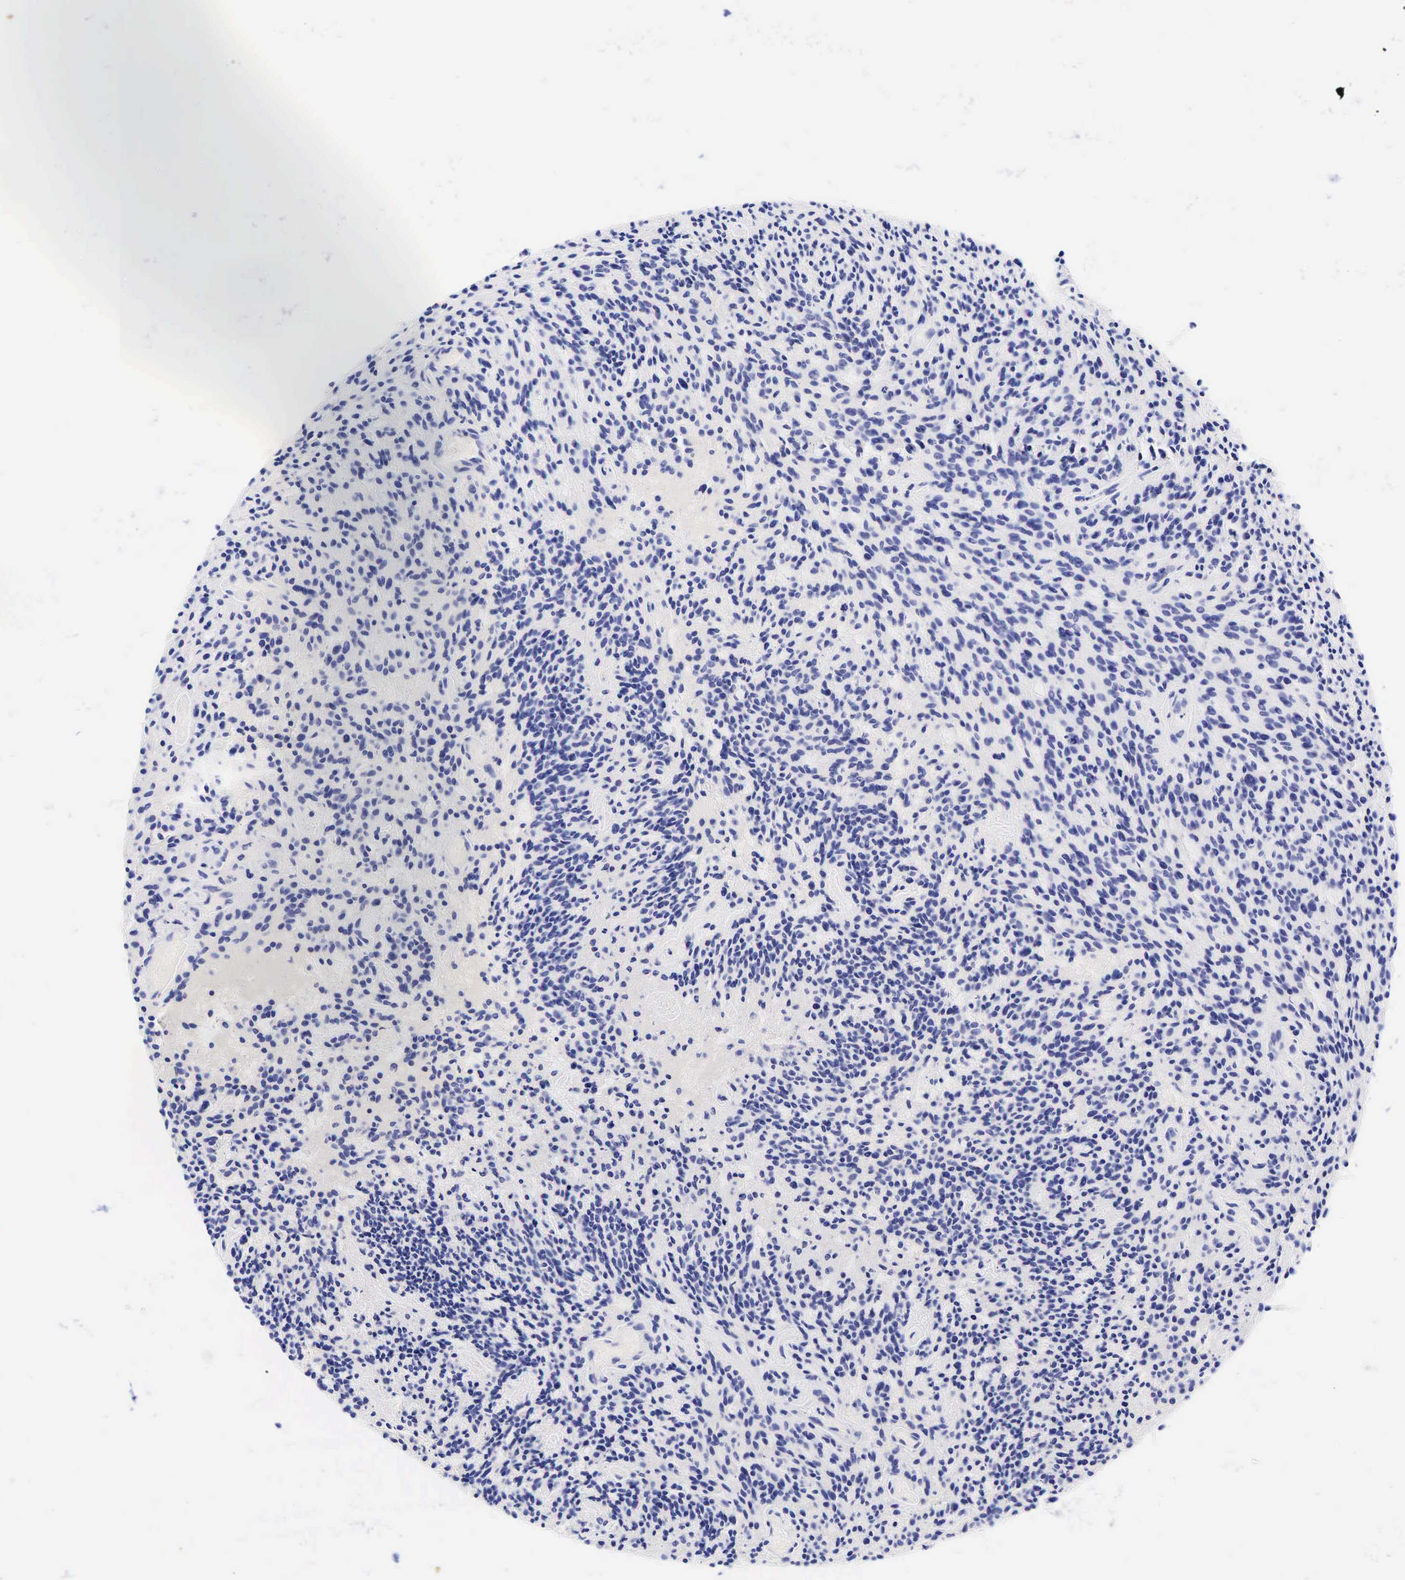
{"staining": {"intensity": "negative", "quantity": "none", "location": "none"}, "tissue": "glioma", "cell_type": "Tumor cells", "image_type": "cancer", "snomed": [{"axis": "morphology", "description": "Glioma, malignant, High grade"}, {"axis": "topography", "description": "Brain"}], "caption": "Immunohistochemistry (IHC) of human glioma shows no positivity in tumor cells.", "gene": "TNFRSF8", "patient": {"sex": "female", "age": 13}}